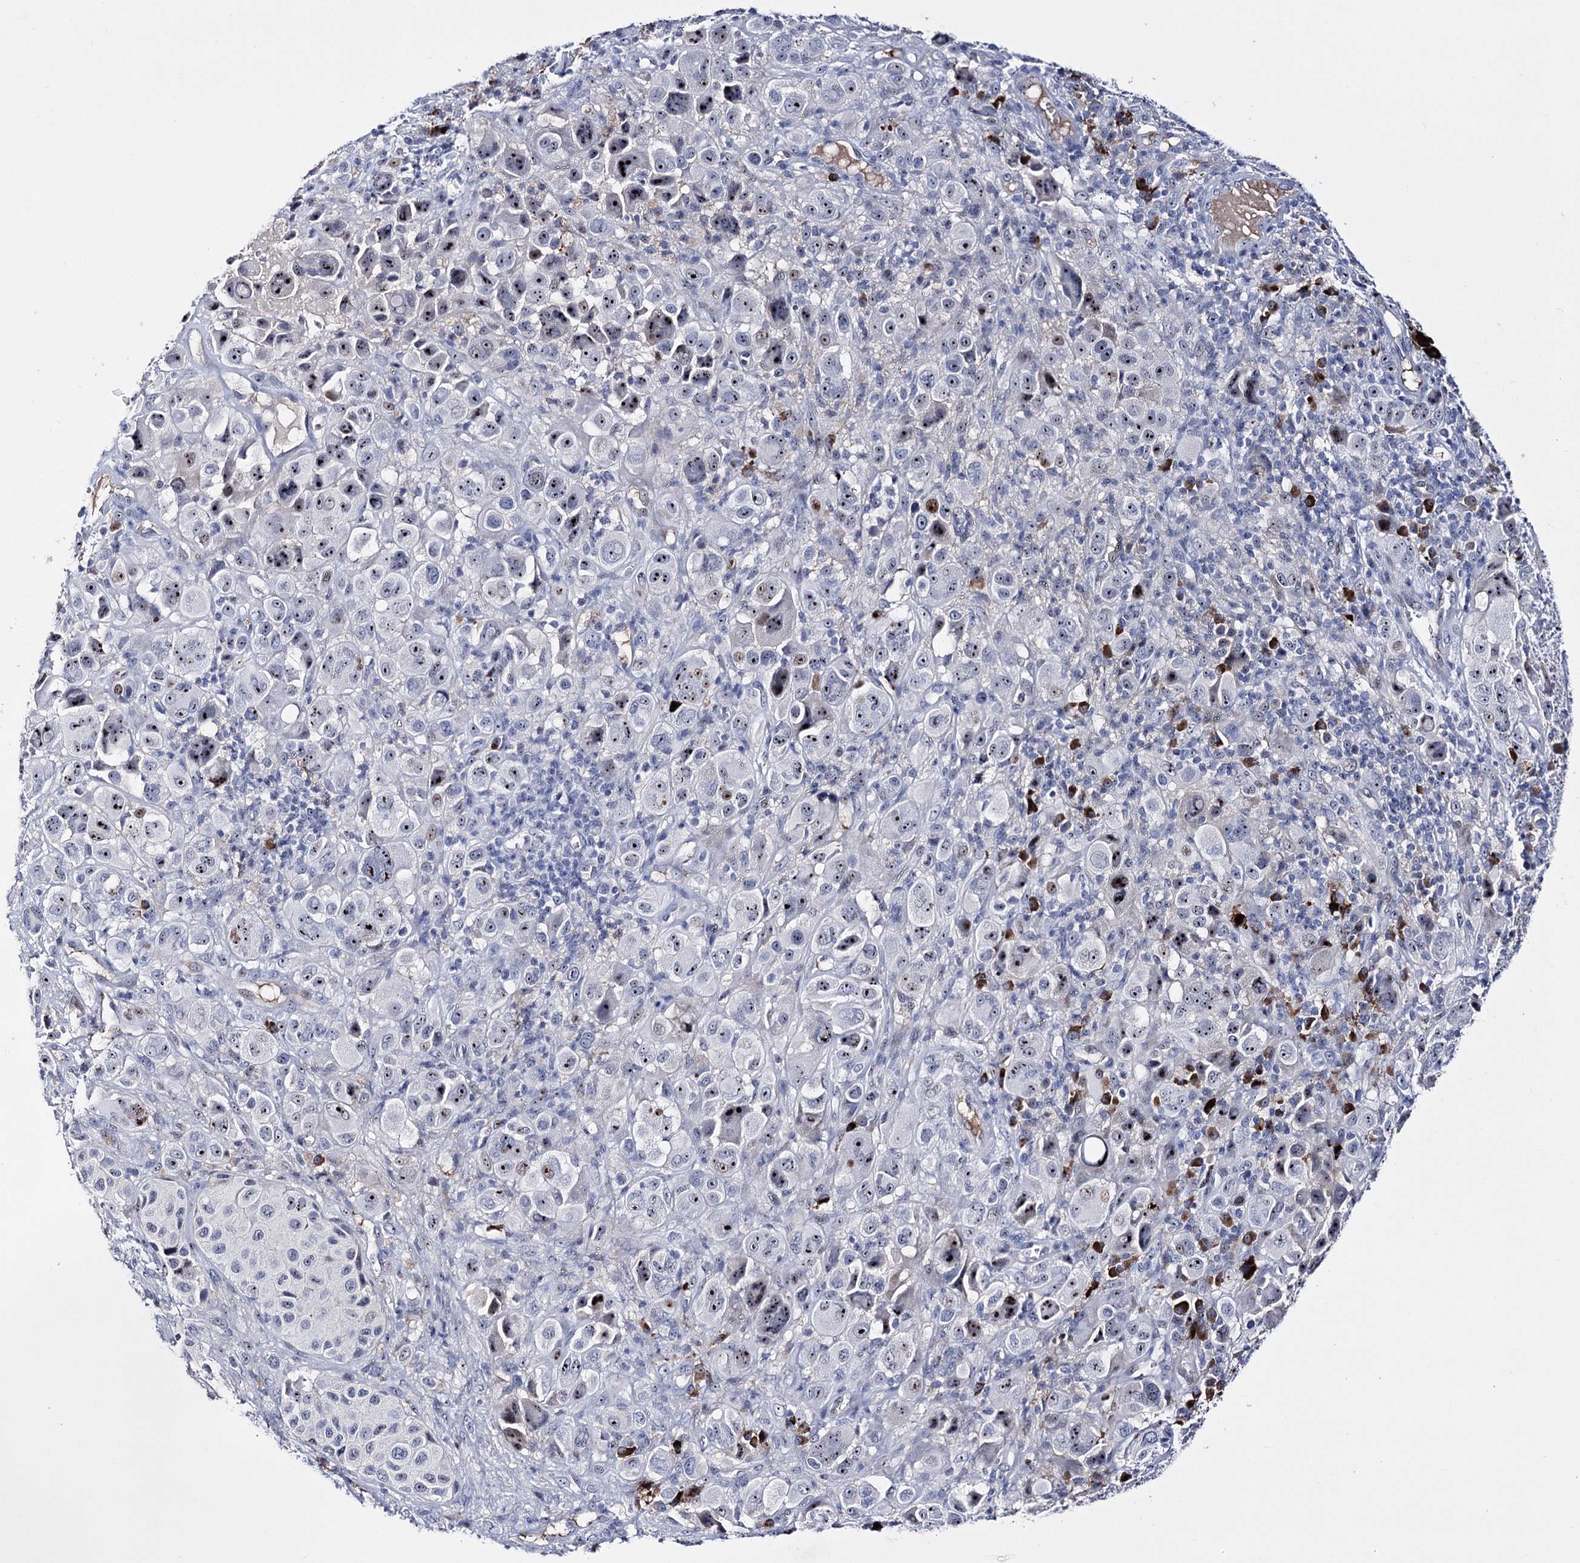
{"staining": {"intensity": "moderate", "quantity": "25%-75%", "location": "nuclear"}, "tissue": "melanoma", "cell_type": "Tumor cells", "image_type": "cancer", "snomed": [{"axis": "morphology", "description": "Malignant melanoma, NOS"}, {"axis": "topography", "description": "Skin of trunk"}], "caption": "This micrograph displays immunohistochemistry (IHC) staining of human malignant melanoma, with medium moderate nuclear expression in about 25%-75% of tumor cells.", "gene": "PCGF5", "patient": {"sex": "male", "age": 71}}